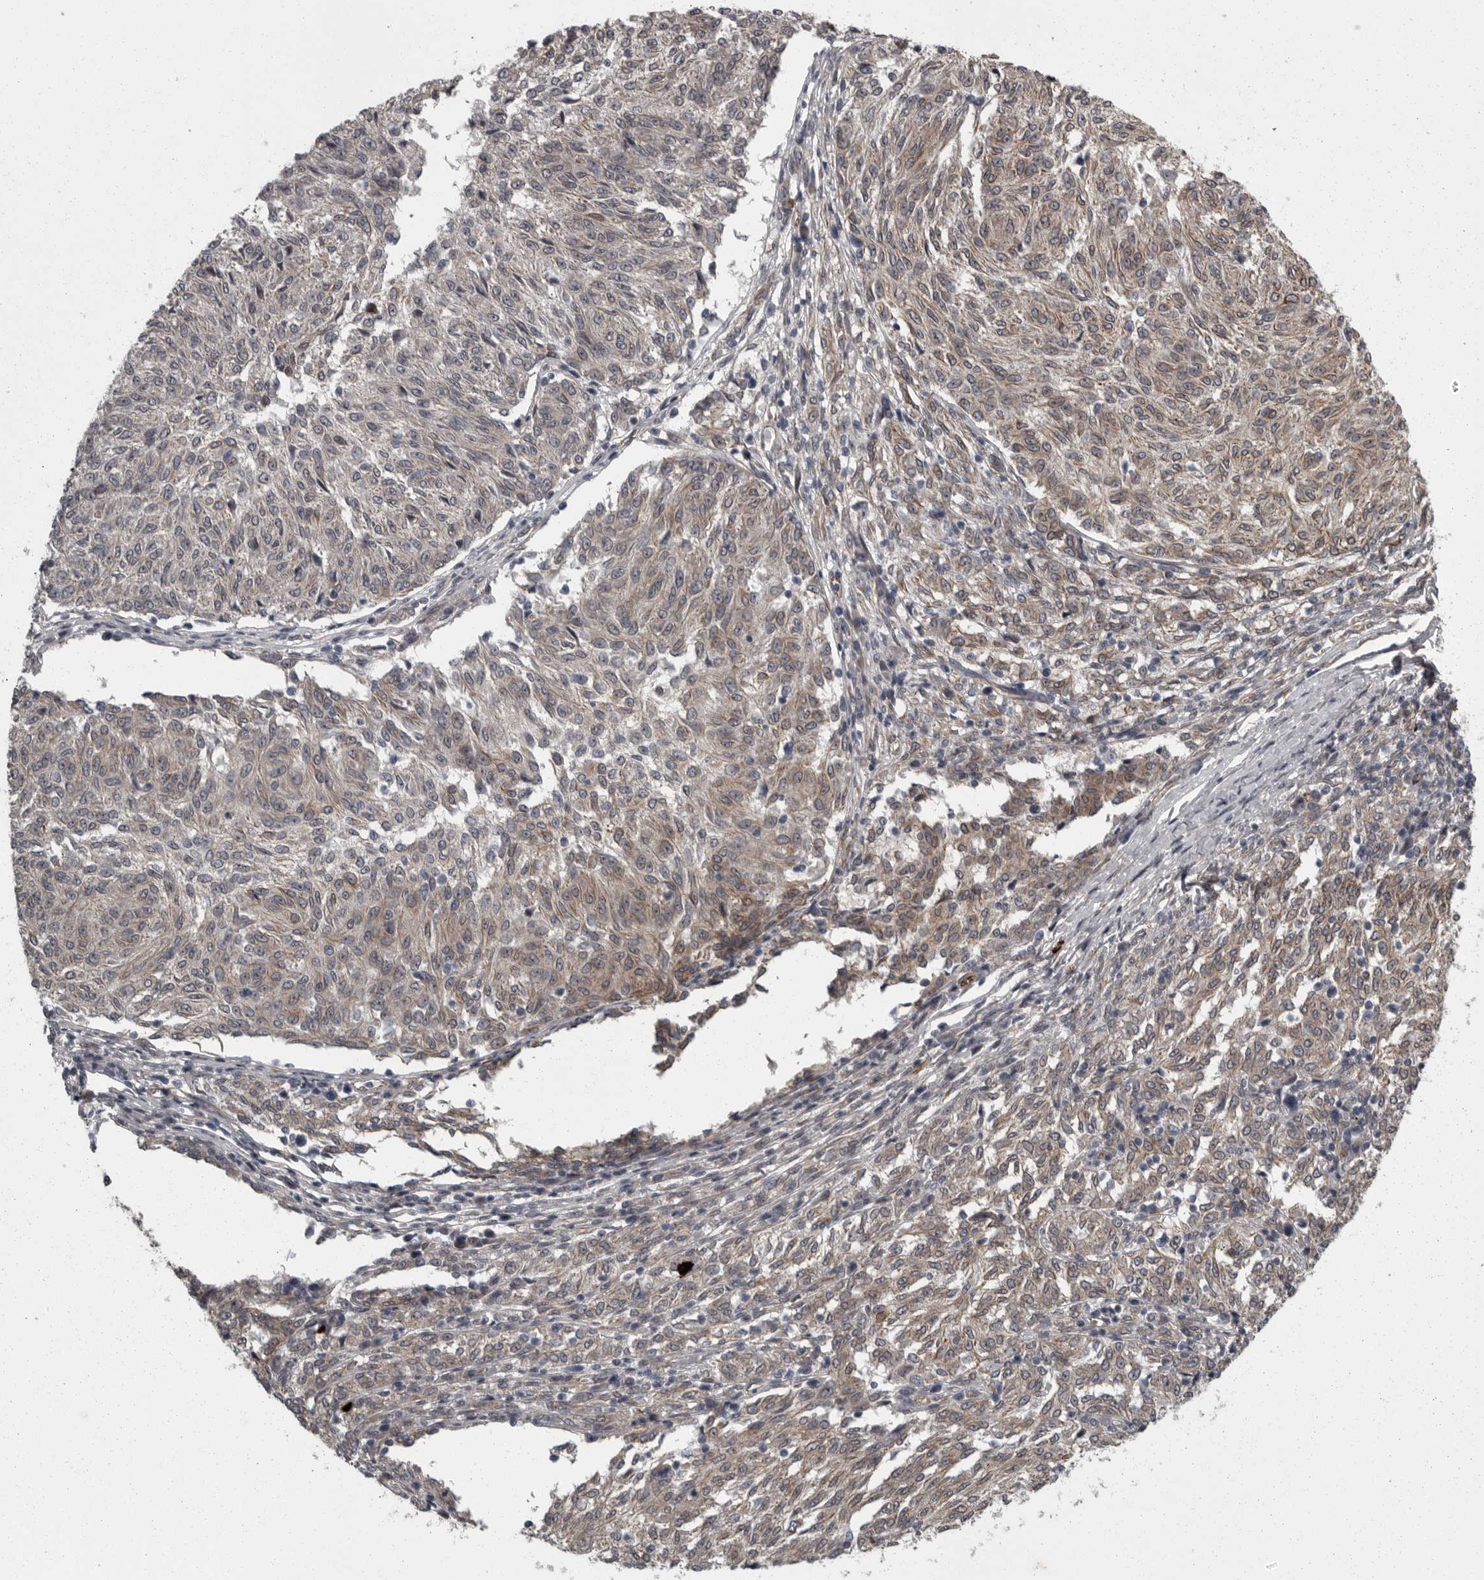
{"staining": {"intensity": "weak", "quantity": ">75%", "location": "cytoplasmic/membranous"}, "tissue": "melanoma", "cell_type": "Tumor cells", "image_type": "cancer", "snomed": [{"axis": "morphology", "description": "Malignant melanoma, NOS"}, {"axis": "topography", "description": "Skin"}], "caption": "IHC image of human malignant melanoma stained for a protein (brown), which exhibits low levels of weak cytoplasmic/membranous positivity in about >75% of tumor cells.", "gene": "FAAP100", "patient": {"sex": "female", "age": 72}}